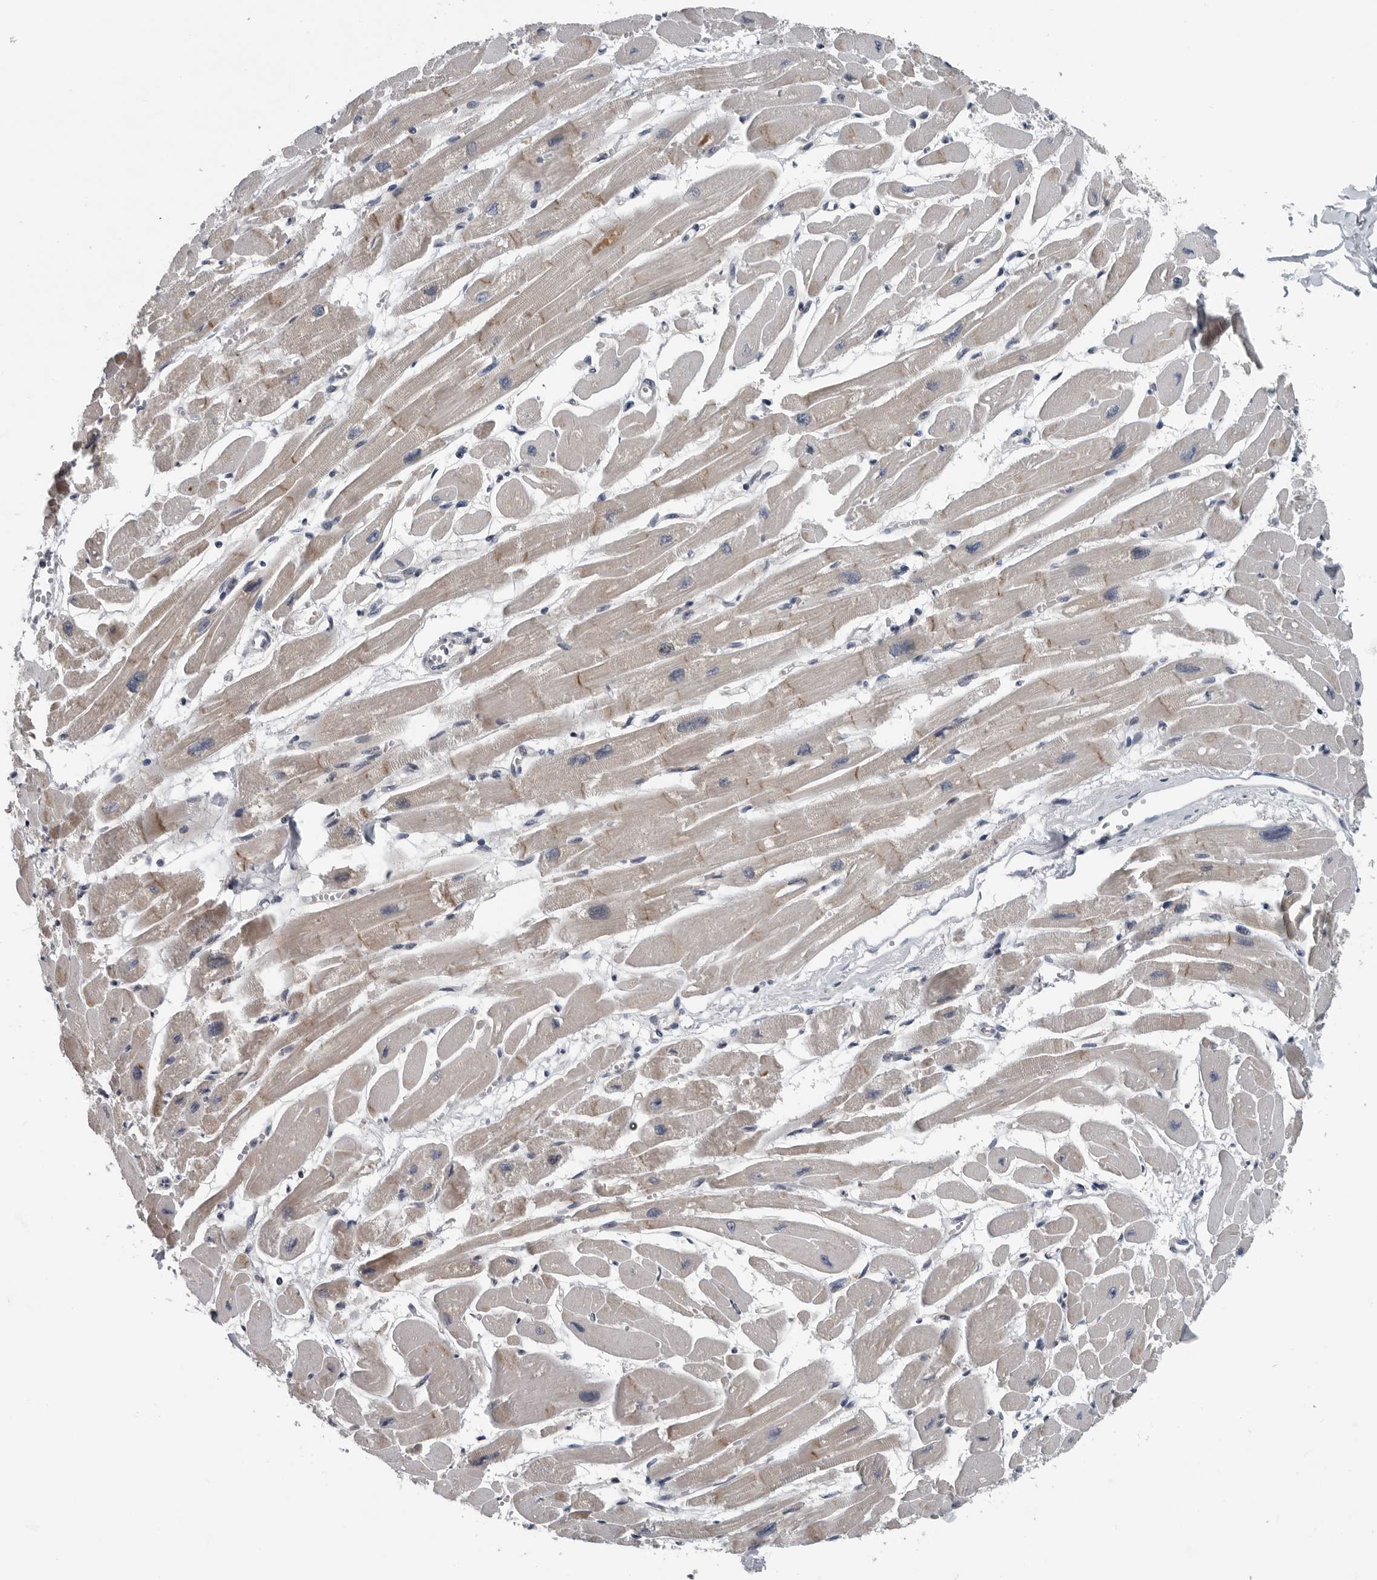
{"staining": {"intensity": "moderate", "quantity": "<25%", "location": "cytoplasmic/membranous"}, "tissue": "heart muscle", "cell_type": "Cardiomyocytes", "image_type": "normal", "snomed": [{"axis": "morphology", "description": "Normal tissue, NOS"}, {"axis": "topography", "description": "Heart"}], "caption": "A brown stain shows moderate cytoplasmic/membranous staining of a protein in cardiomyocytes of normal heart muscle.", "gene": "TMEM199", "patient": {"sex": "female", "age": 54}}